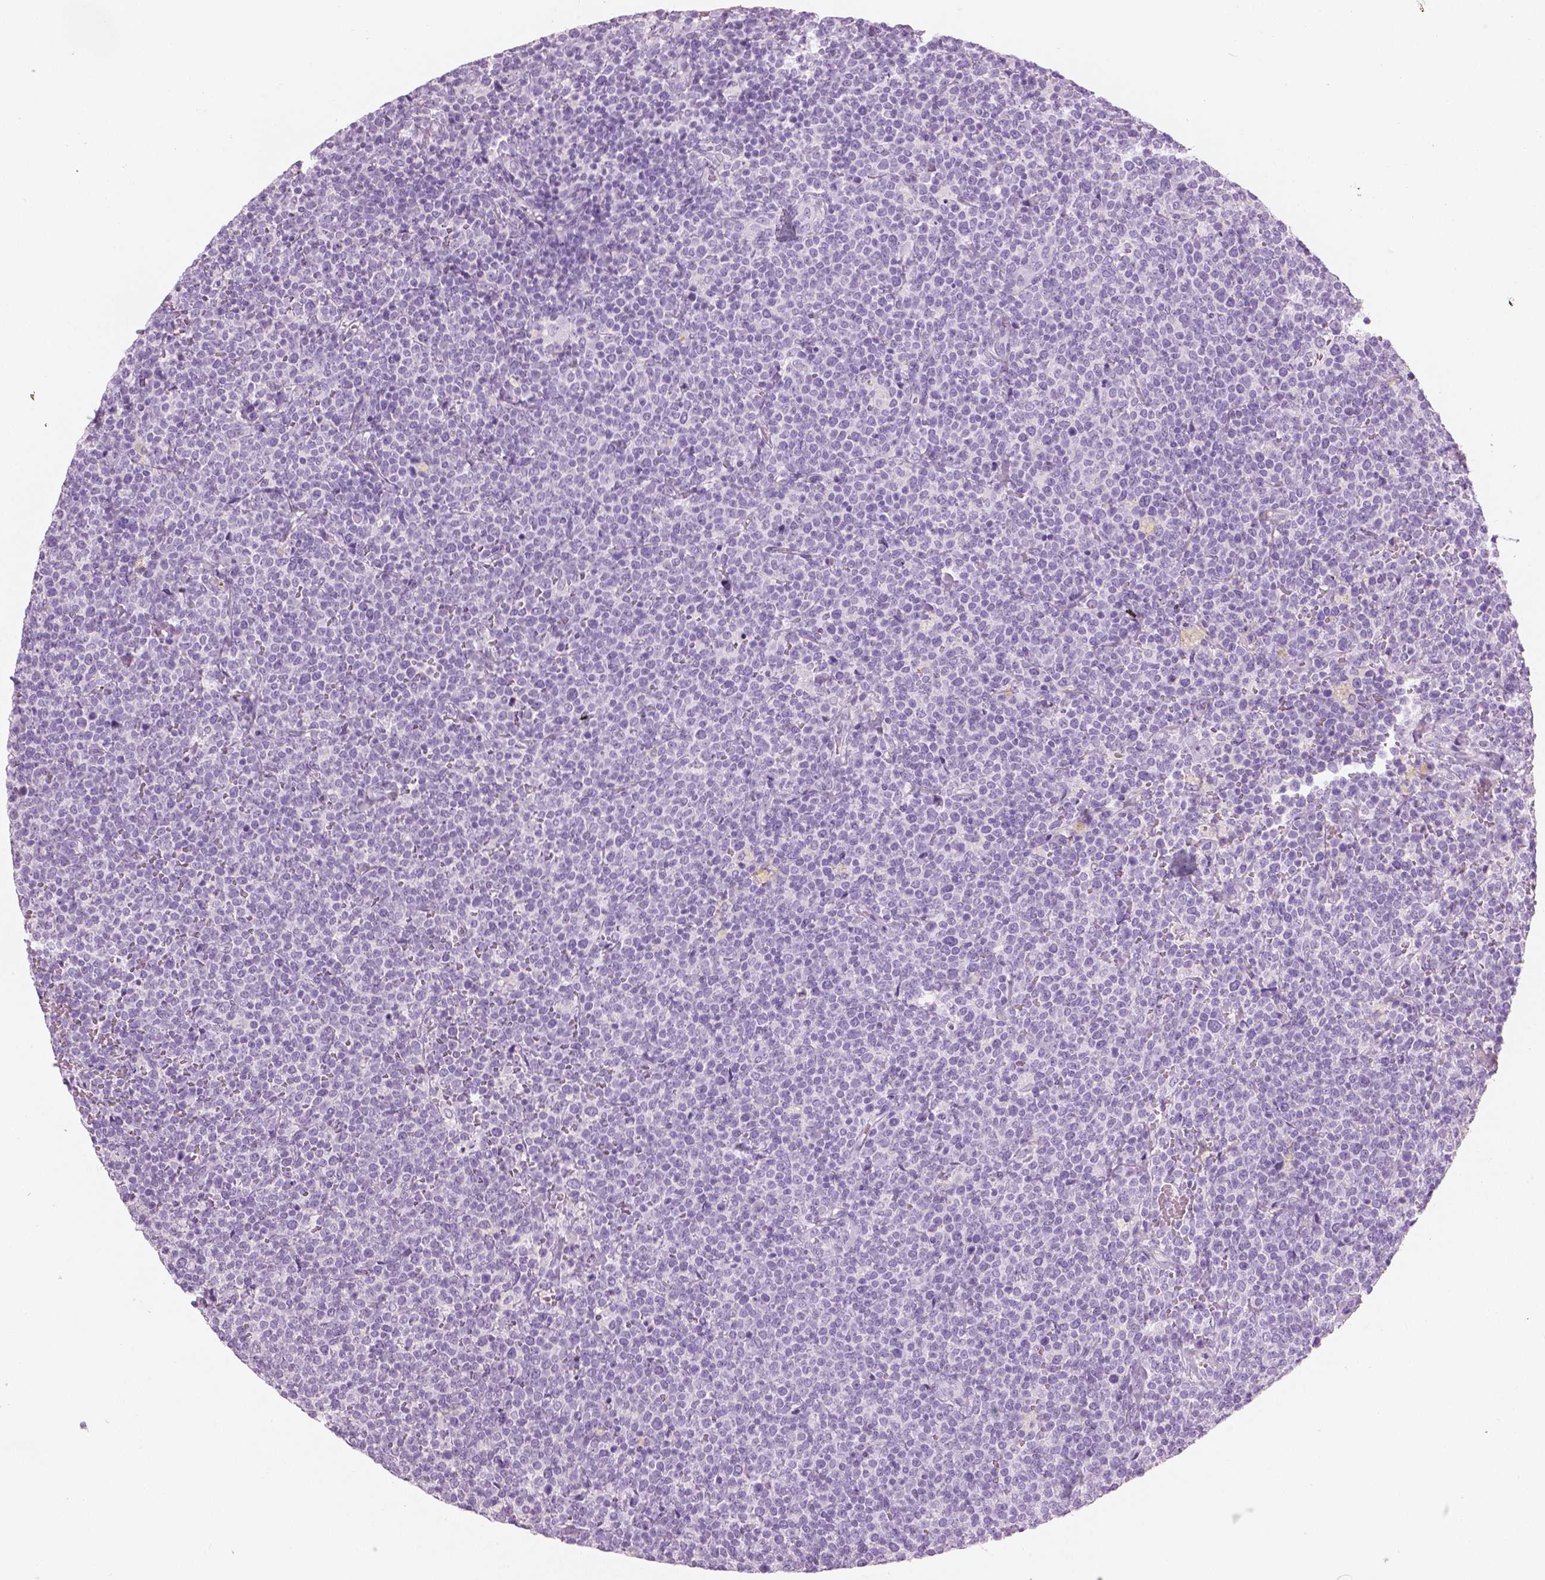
{"staining": {"intensity": "negative", "quantity": "none", "location": "none"}, "tissue": "lymphoma", "cell_type": "Tumor cells", "image_type": "cancer", "snomed": [{"axis": "morphology", "description": "Malignant lymphoma, non-Hodgkin's type, High grade"}, {"axis": "topography", "description": "Lymph node"}], "caption": "Micrograph shows no significant protein positivity in tumor cells of lymphoma.", "gene": "PLIN4", "patient": {"sex": "male", "age": 61}}